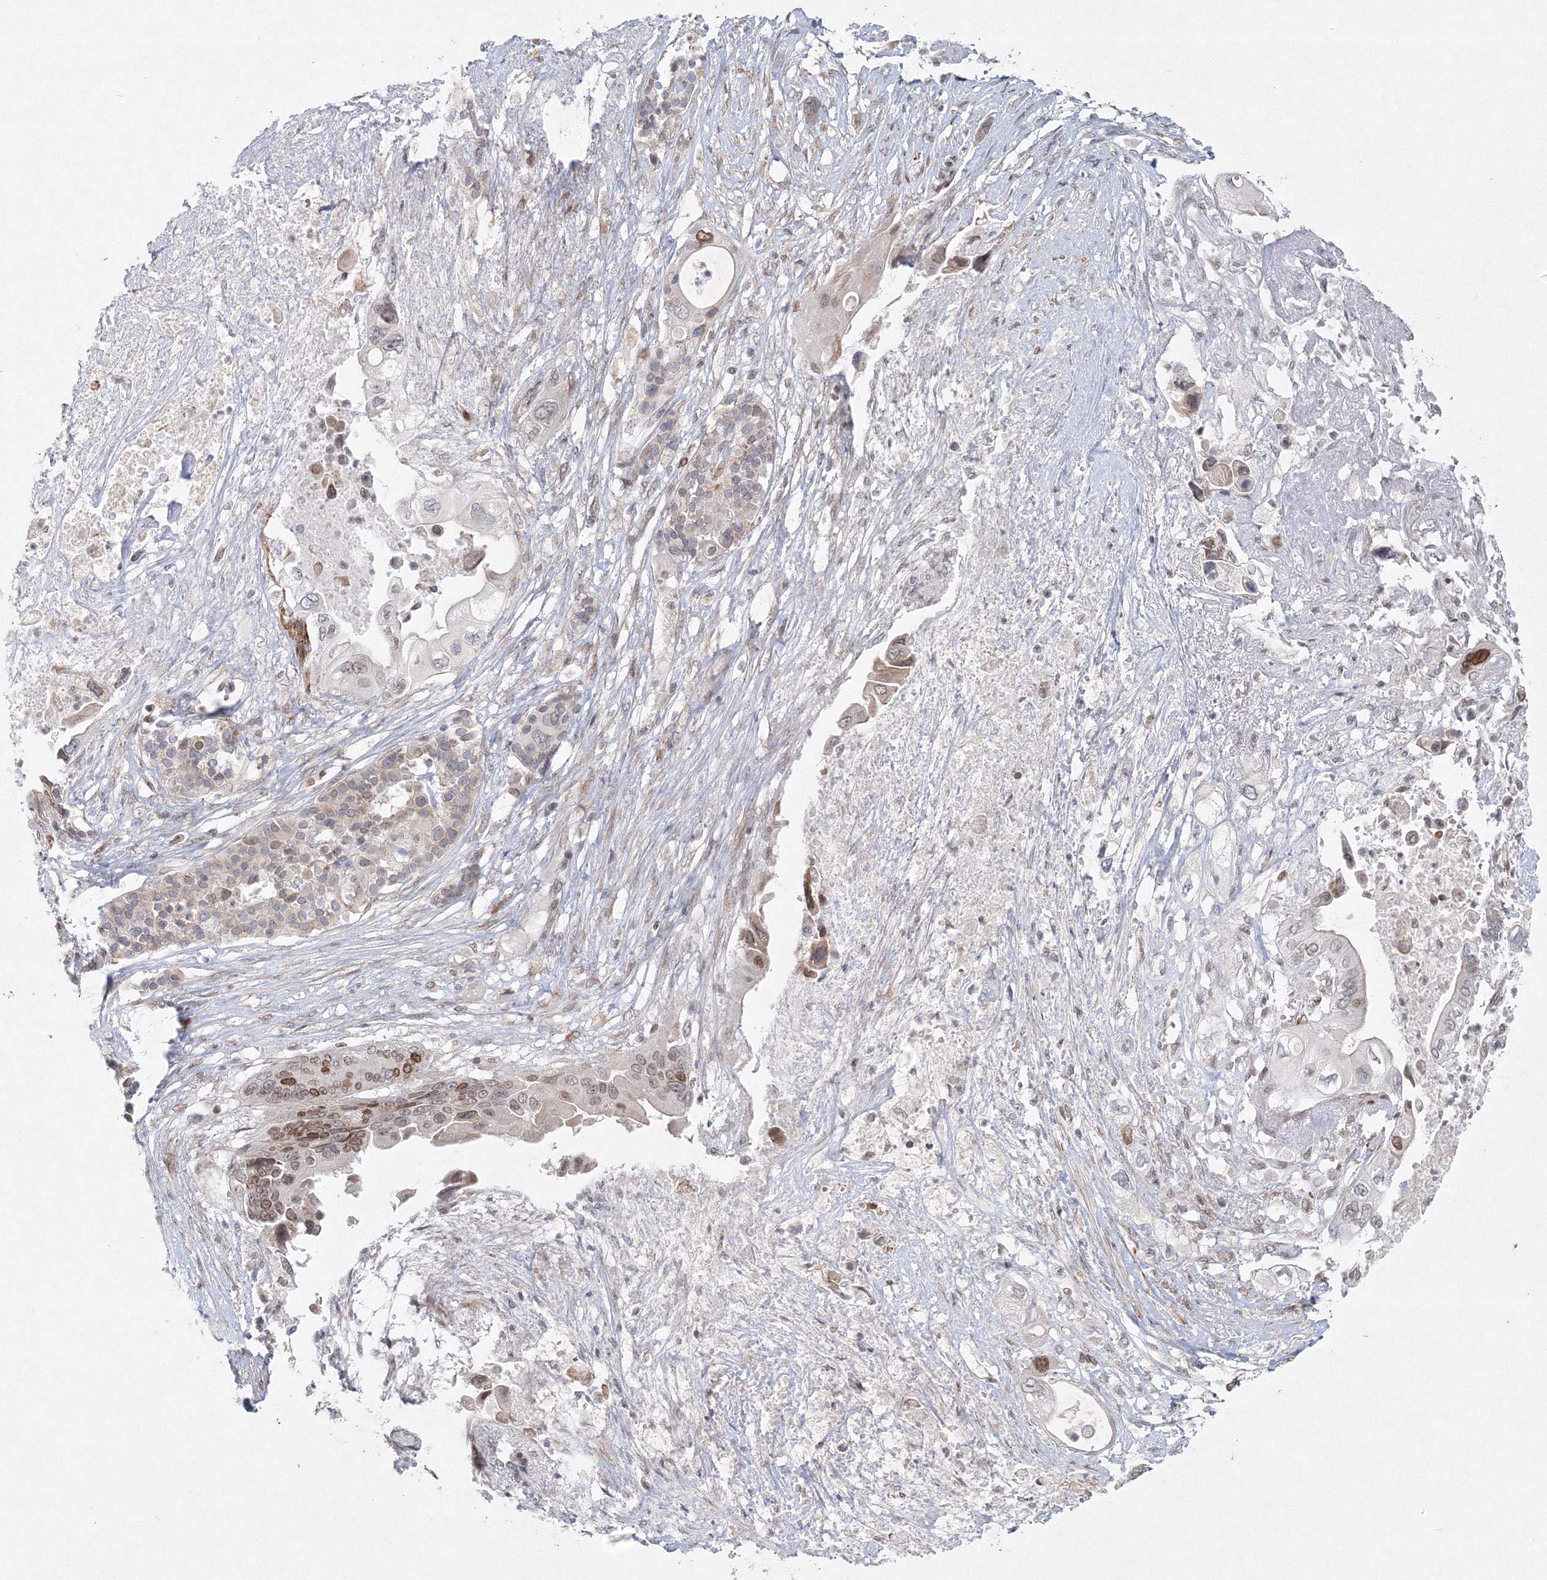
{"staining": {"intensity": "moderate", "quantity": "<25%", "location": "nuclear"}, "tissue": "pancreatic cancer", "cell_type": "Tumor cells", "image_type": "cancer", "snomed": [{"axis": "morphology", "description": "Adenocarcinoma, NOS"}, {"axis": "topography", "description": "Pancreas"}], "caption": "Immunohistochemical staining of human pancreatic cancer exhibits low levels of moderate nuclear protein positivity in about <25% of tumor cells.", "gene": "KIF4A", "patient": {"sex": "male", "age": 66}}